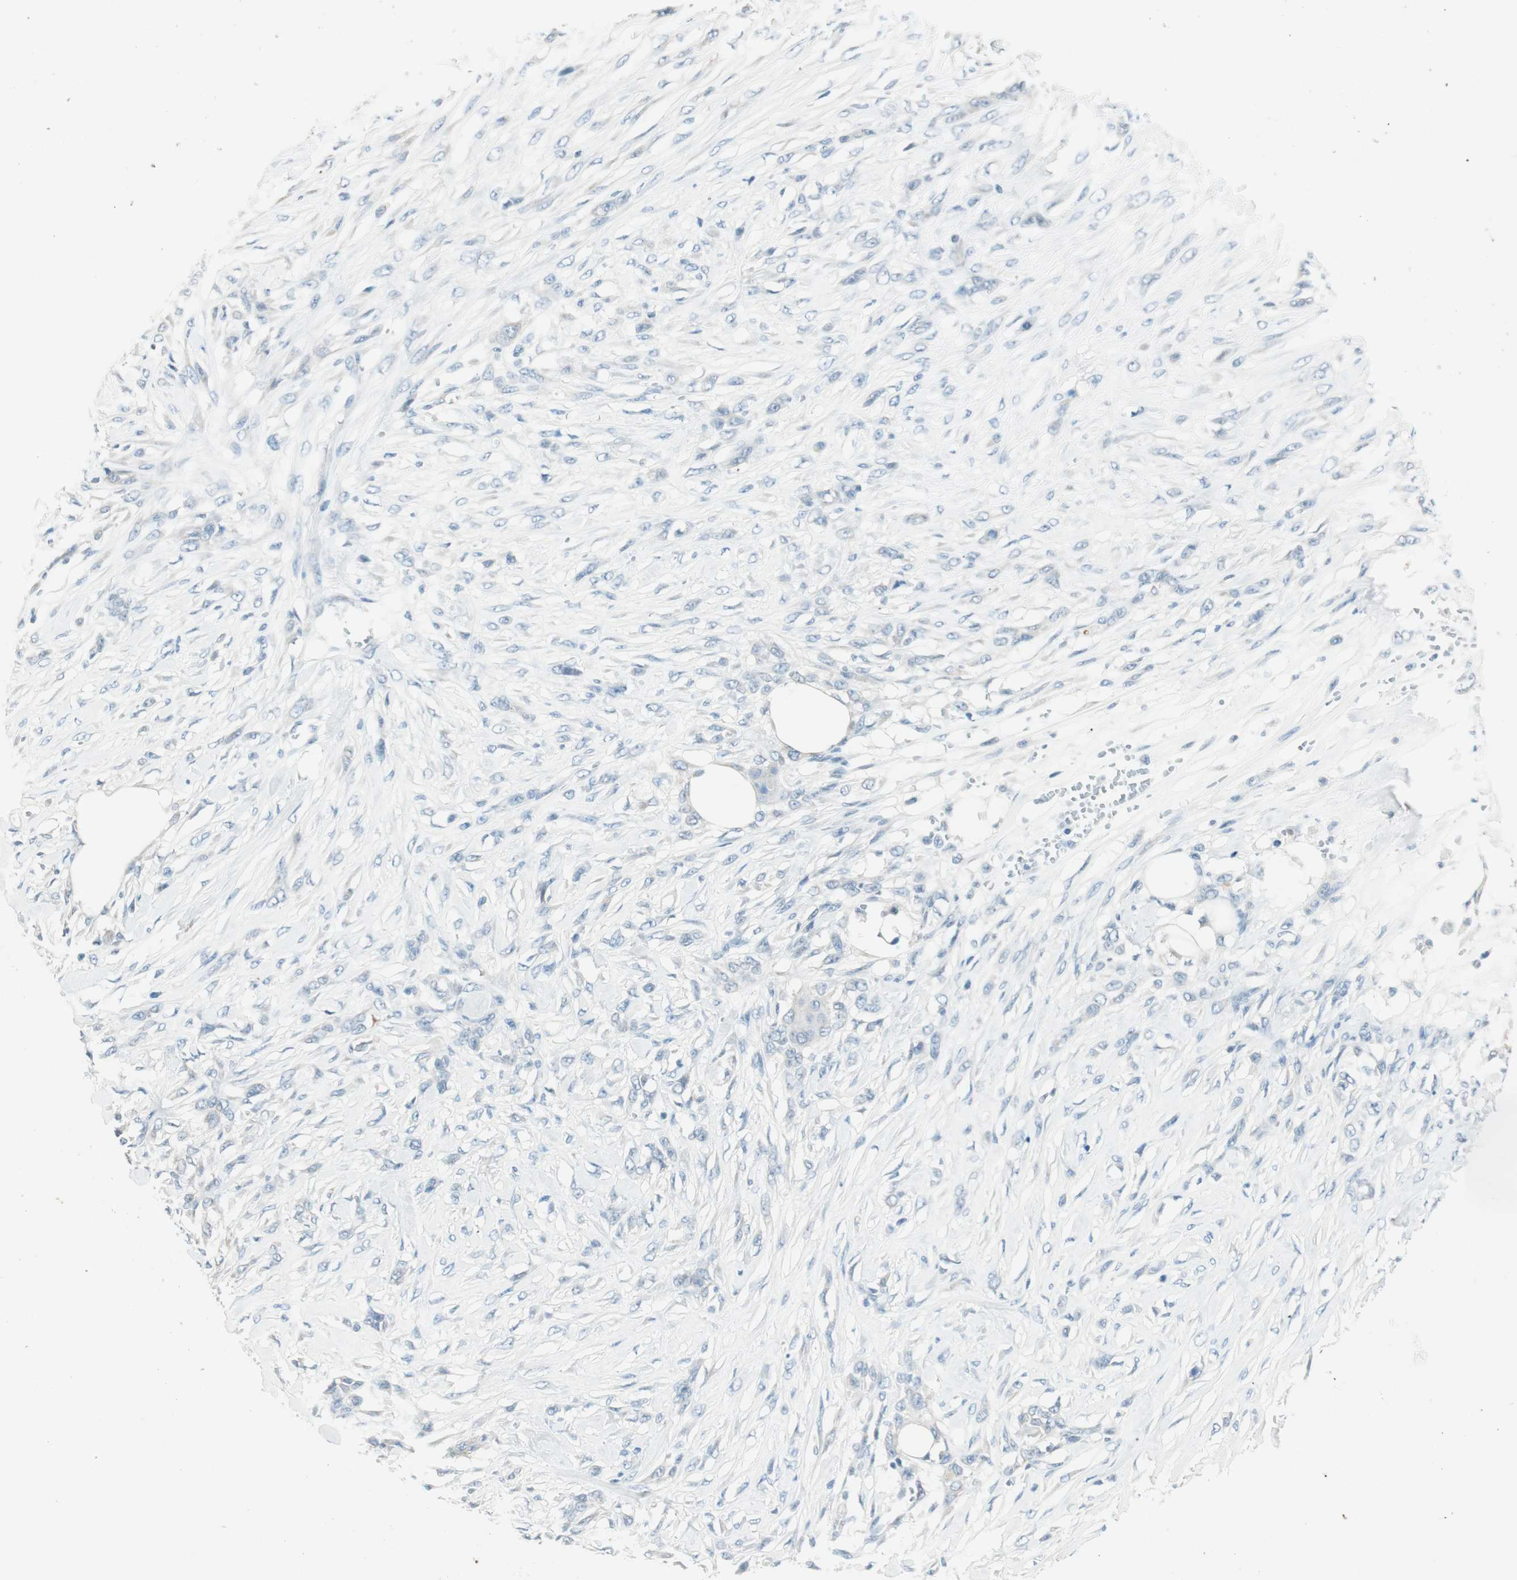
{"staining": {"intensity": "negative", "quantity": "none", "location": "none"}, "tissue": "skin cancer", "cell_type": "Tumor cells", "image_type": "cancer", "snomed": [{"axis": "morphology", "description": "Squamous cell carcinoma, NOS"}, {"axis": "topography", "description": "Skin"}], "caption": "Skin cancer stained for a protein using immunohistochemistry displays no expression tumor cells.", "gene": "GNAO1", "patient": {"sex": "female", "age": 59}}